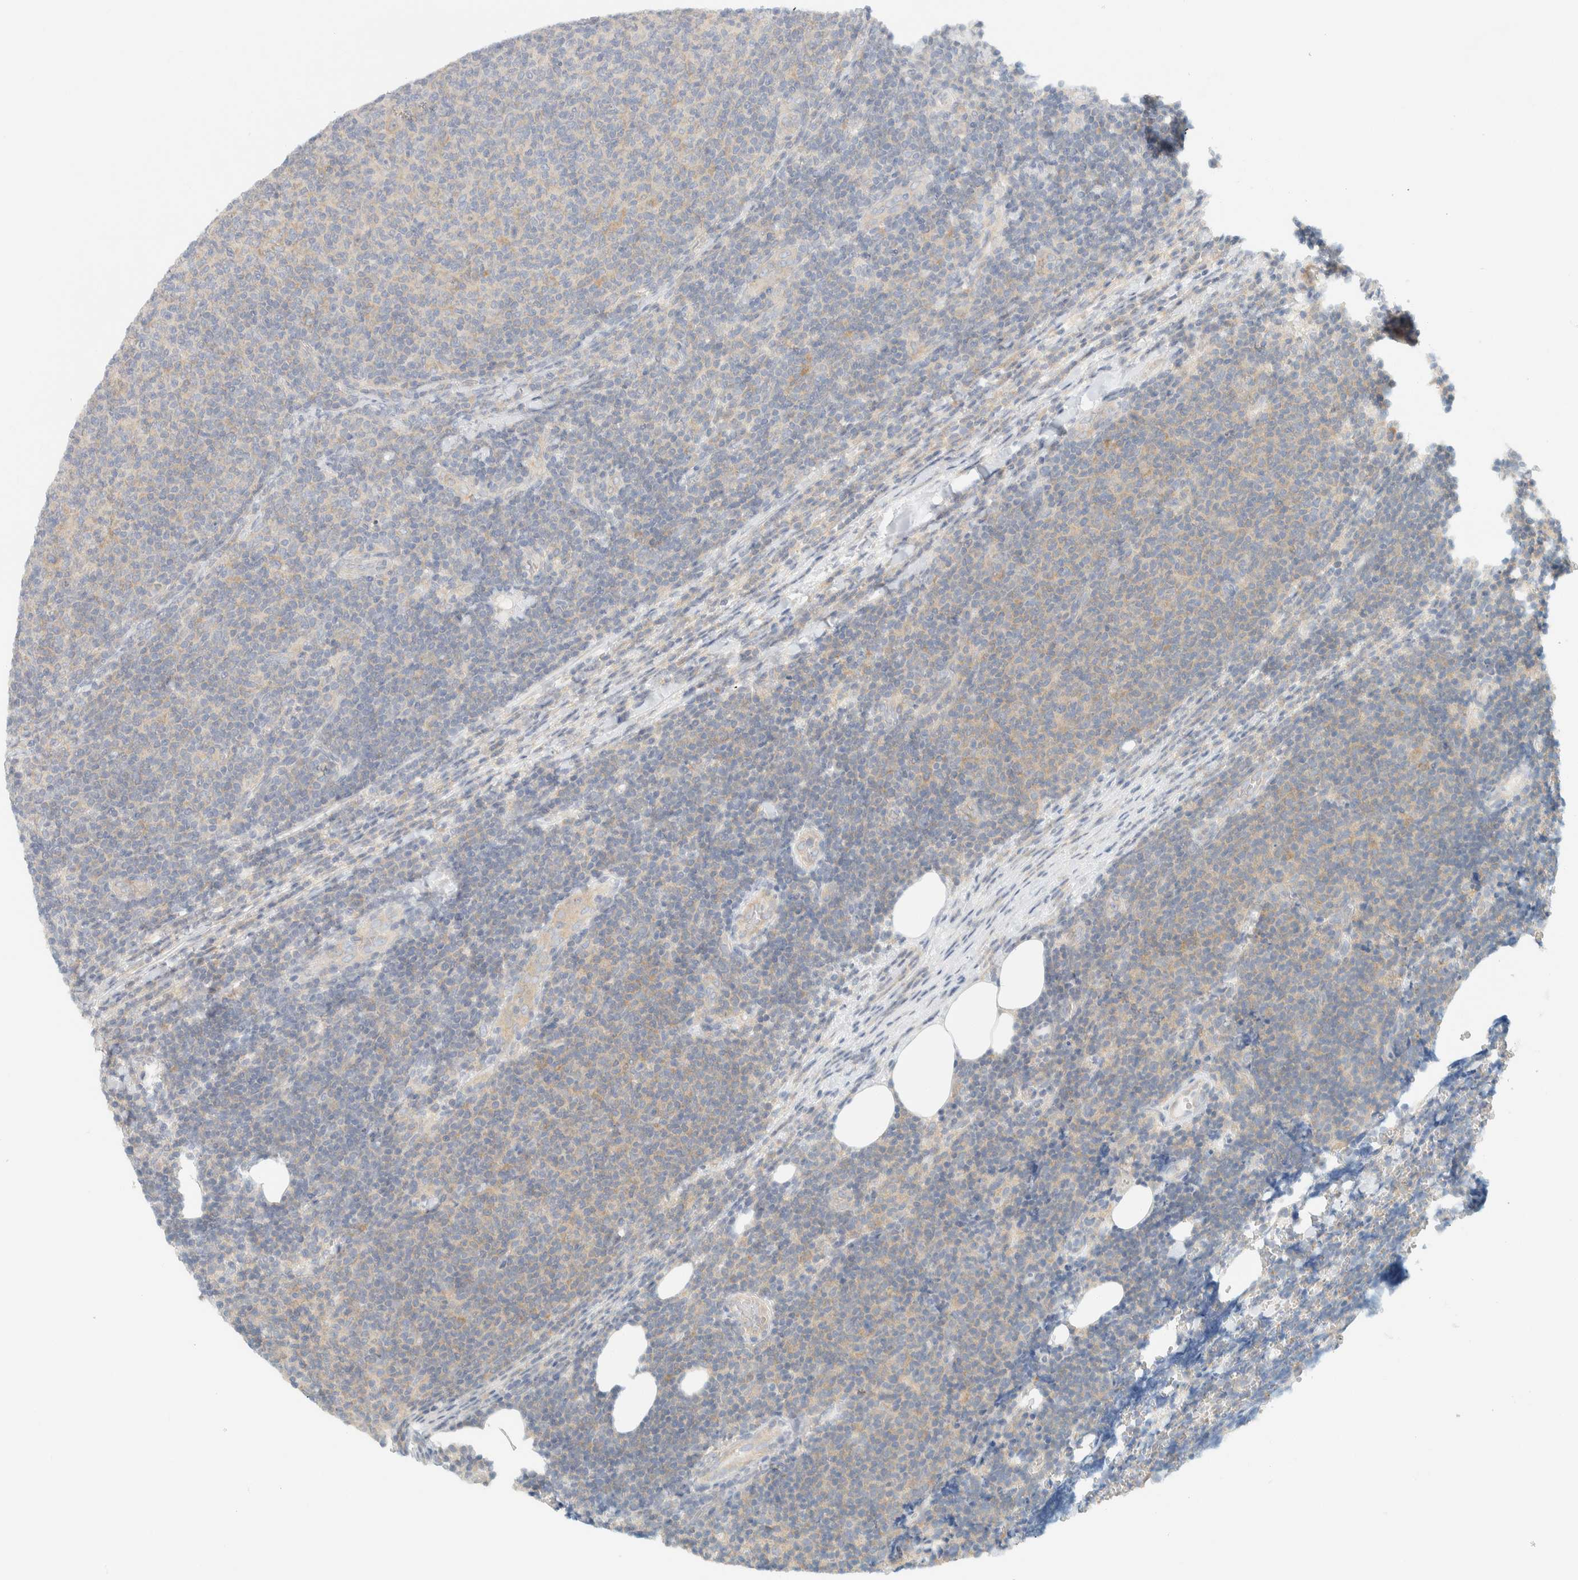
{"staining": {"intensity": "negative", "quantity": "none", "location": "none"}, "tissue": "lymphoma", "cell_type": "Tumor cells", "image_type": "cancer", "snomed": [{"axis": "morphology", "description": "Malignant lymphoma, non-Hodgkin's type, Low grade"}, {"axis": "topography", "description": "Lymph node"}], "caption": "Immunohistochemistry (IHC) micrograph of neoplastic tissue: human lymphoma stained with DAB exhibits no significant protein staining in tumor cells. (IHC, brightfield microscopy, high magnification).", "gene": "PTGES3L-AARSD1", "patient": {"sex": "male", "age": 66}}